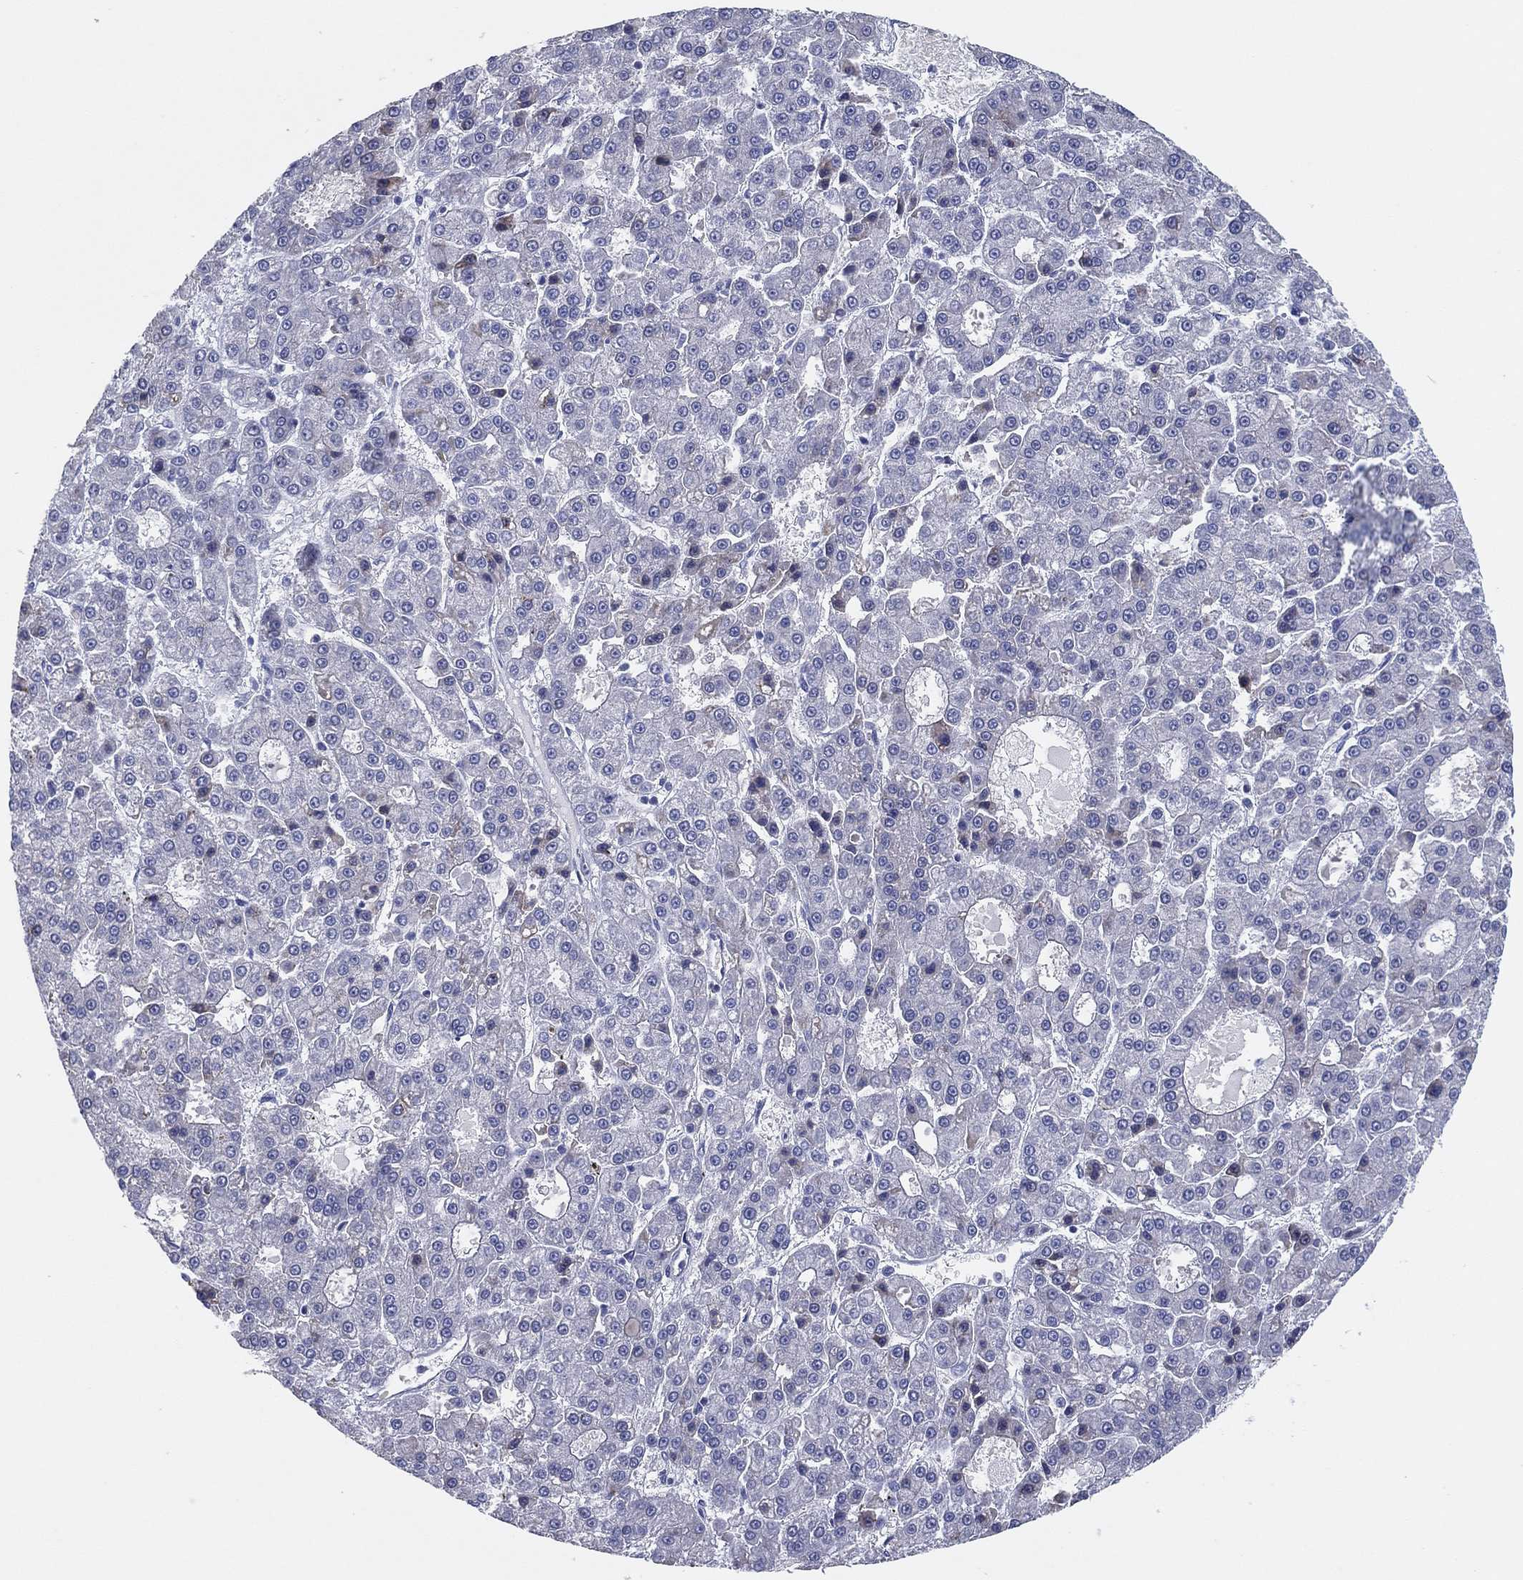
{"staining": {"intensity": "negative", "quantity": "none", "location": "none"}, "tissue": "liver cancer", "cell_type": "Tumor cells", "image_type": "cancer", "snomed": [{"axis": "morphology", "description": "Carcinoma, Hepatocellular, NOS"}, {"axis": "topography", "description": "Liver"}], "caption": "Human liver hepatocellular carcinoma stained for a protein using IHC demonstrates no expression in tumor cells.", "gene": "HEATR4", "patient": {"sex": "male", "age": 70}}